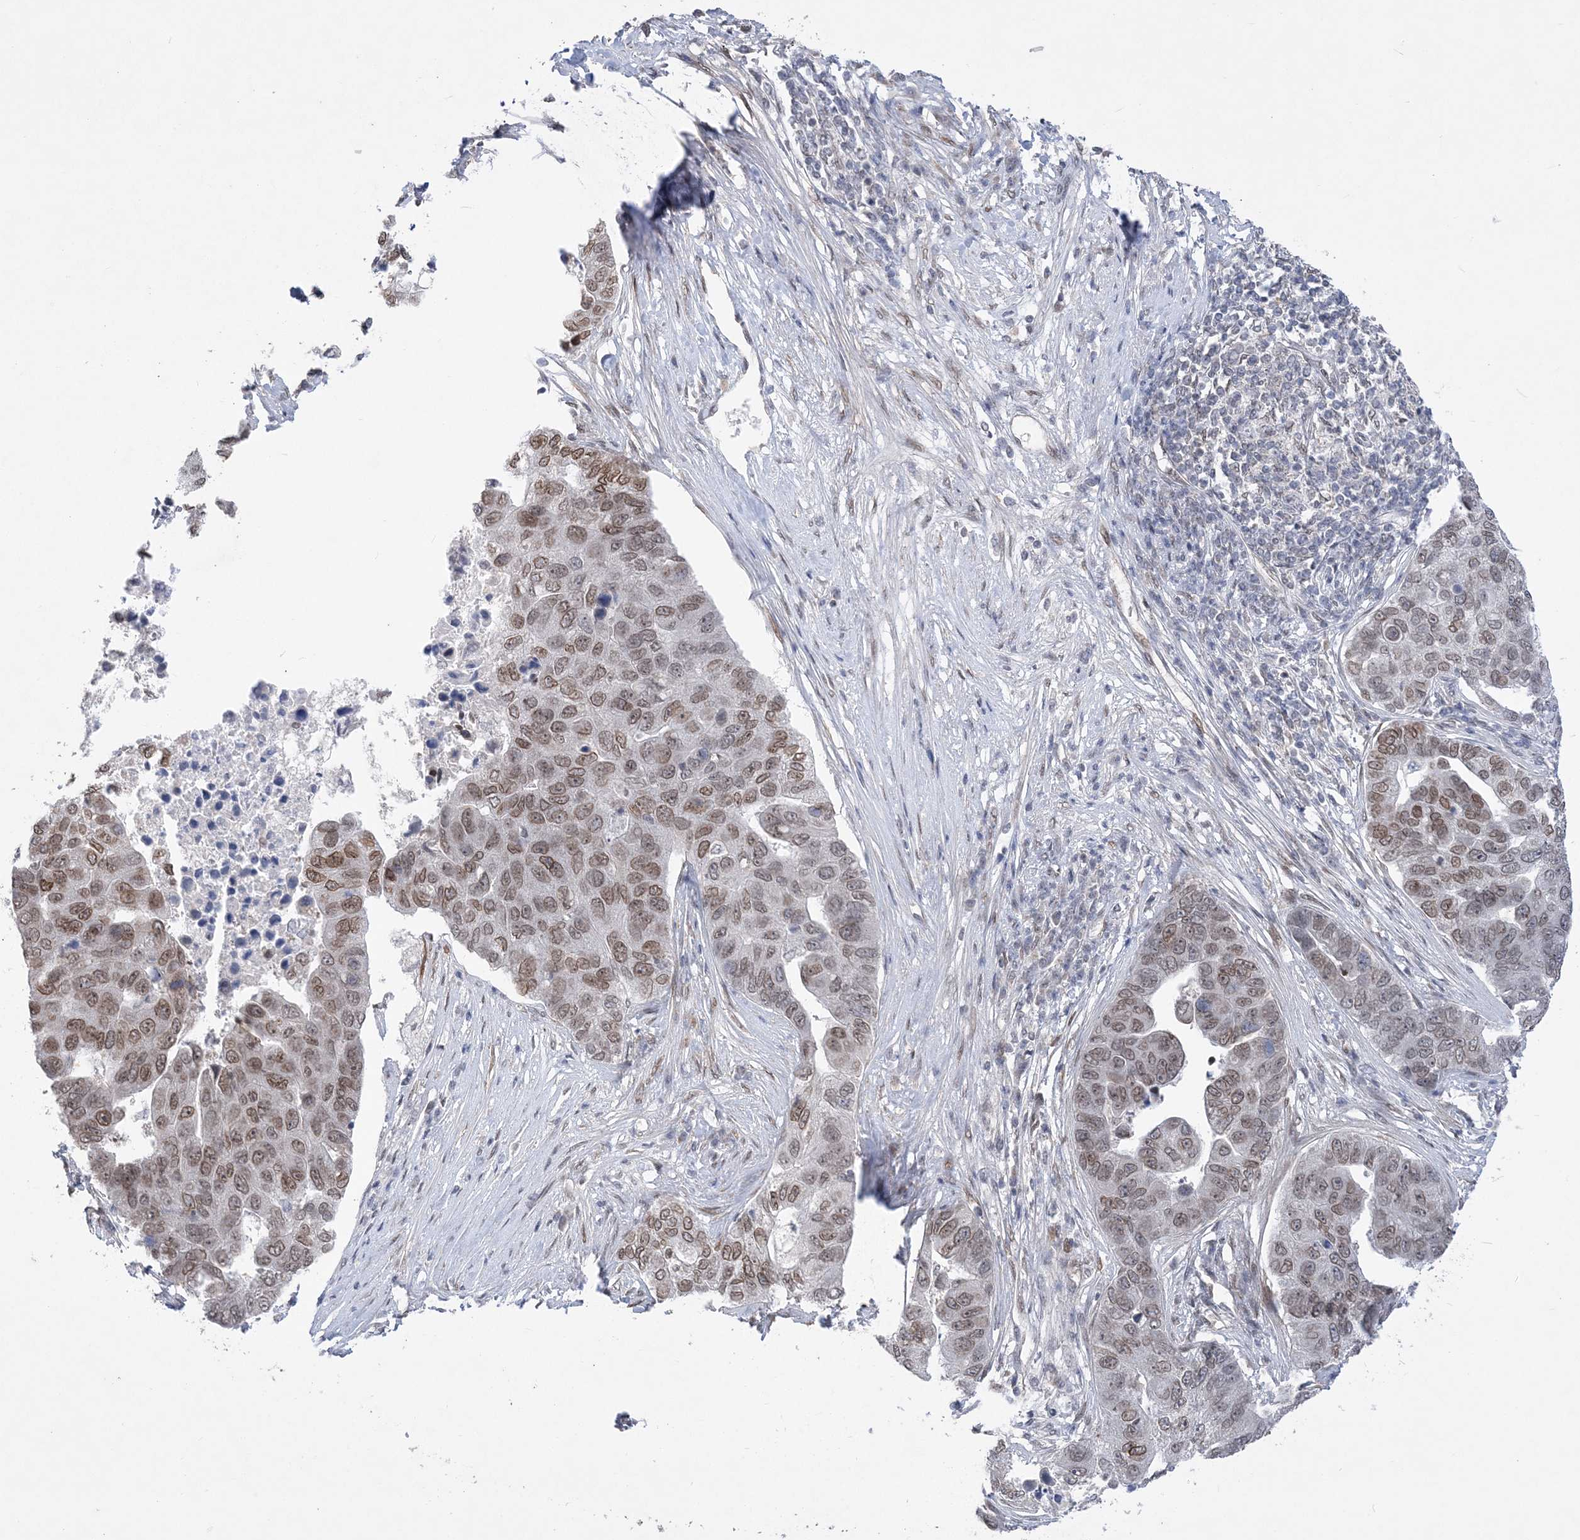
{"staining": {"intensity": "moderate", "quantity": ">75%", "location": "nuclear"}, "tissue": "pancreatic cancer", "cell_type": "Tumor cells", "image_type": "cancer", "snomed": [{"axis": "morphology", "description": "Adenocarcinoma, NOS"}, {"axis": "topography", "description": "Pancreas"}], "caption": "Immunohistochemistry (IHC) (DAB) staining of pancreatic cancer shows moderate nuclear protein expression in about >75% of tumor cells.", "gene": "WAC", "patient": {"sex": "female", "age": 61}}